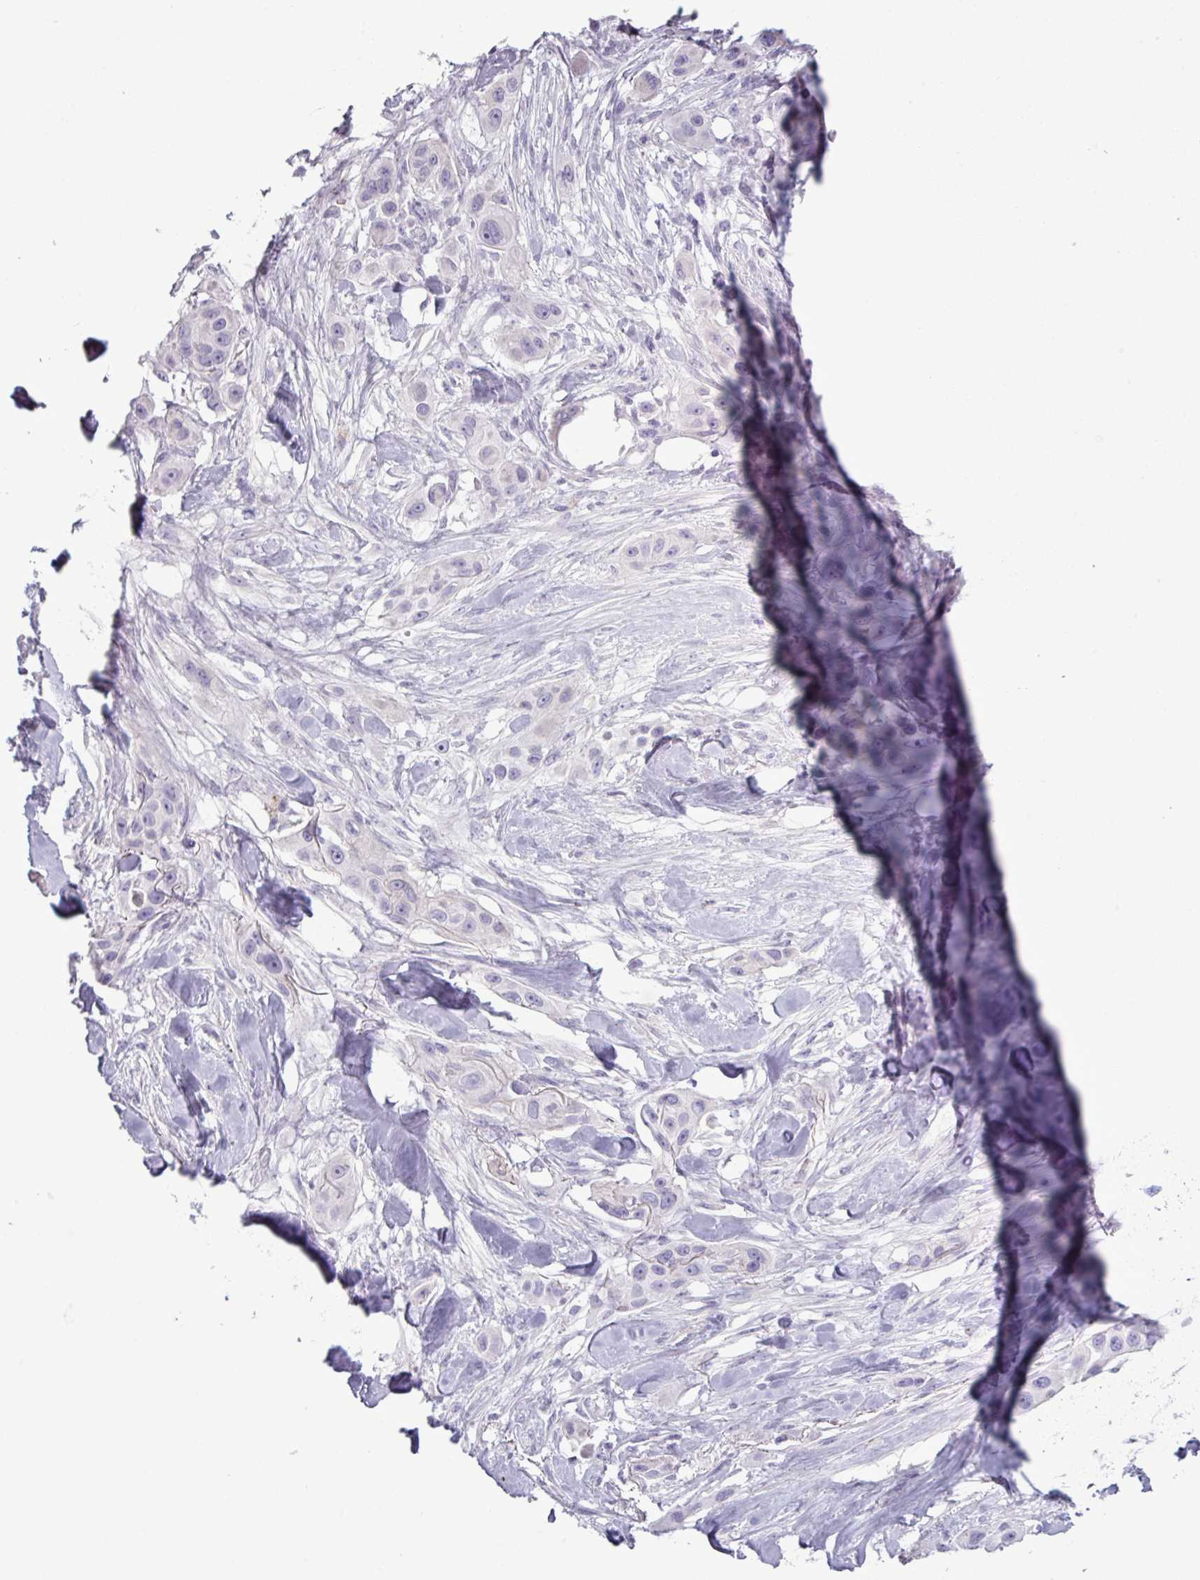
{"staining": {"intensity": "negative", "quantity": "none", "location": "none"}, "tissue": "skin cancer", "cell_type": "Tumor cells", "image_type": "cancer", "snomed": [{"axis": "morphology", "description": "Squamous cell carcinoma, NOS"}, {"axis": "topography", "description": "Skin"}], "caption": "DAB immunohistochemical staining of human skin cancer reveals no significant staining in tumor cells.", "gene": "C4B", "patient": {"sex": "male", "age": 63}}